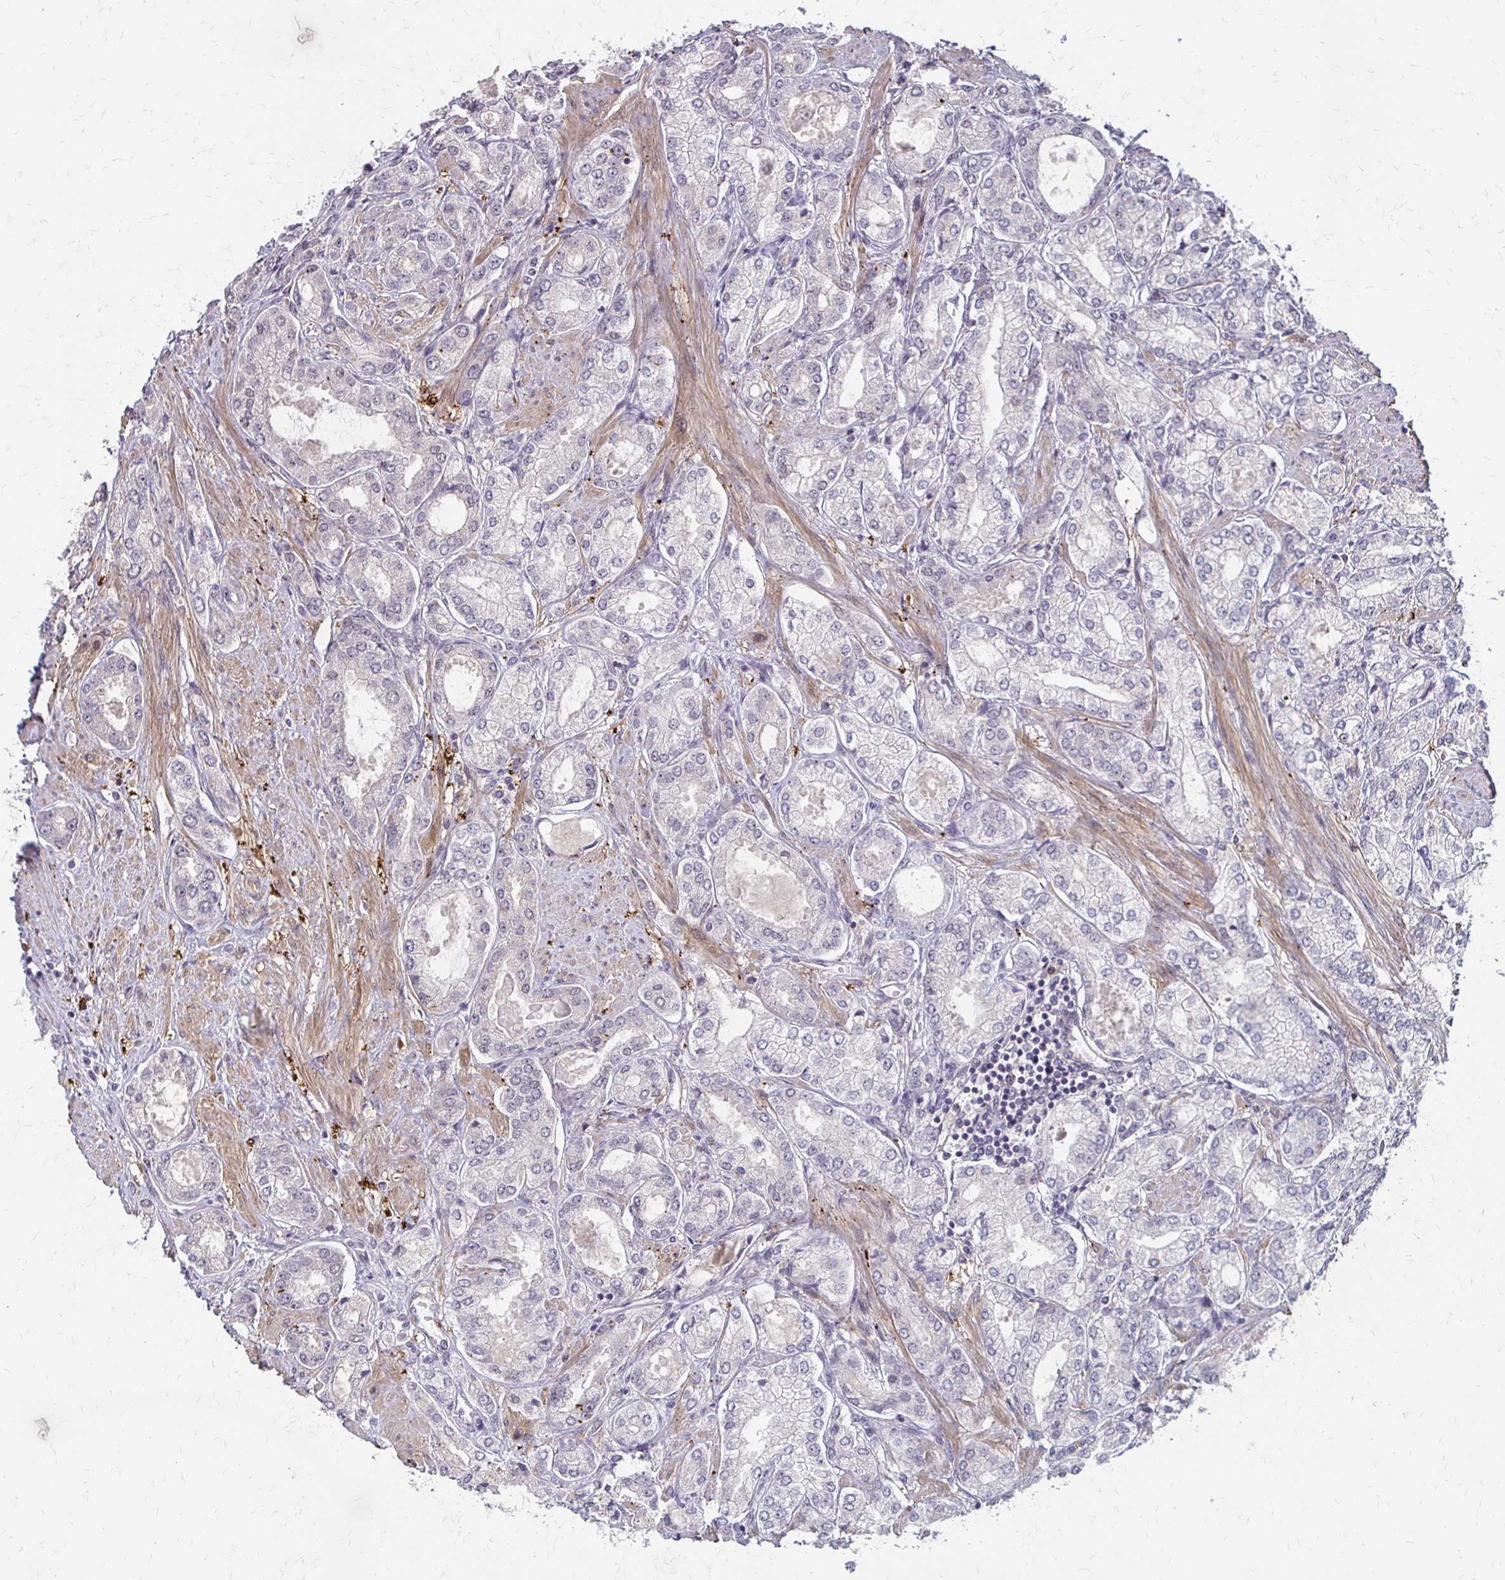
{"staining": {"intensity": "negative", "quantity": "none", "location": "none"}, "tissue": "prostate cancer", "cell_type": "Tumor cells", "image_type": "cancer", "snomed": [{"axis": "morphology", "description": "Adenocarcinoma, High grade"}, {"axis": "topography", "description": "Prostate"}], "caption": "Photomicrograph shows no protein expression in tumor cells of prostate cancer tissue.", "gene": "CFL2", "patient": {"sex": "male", "age": 68}}